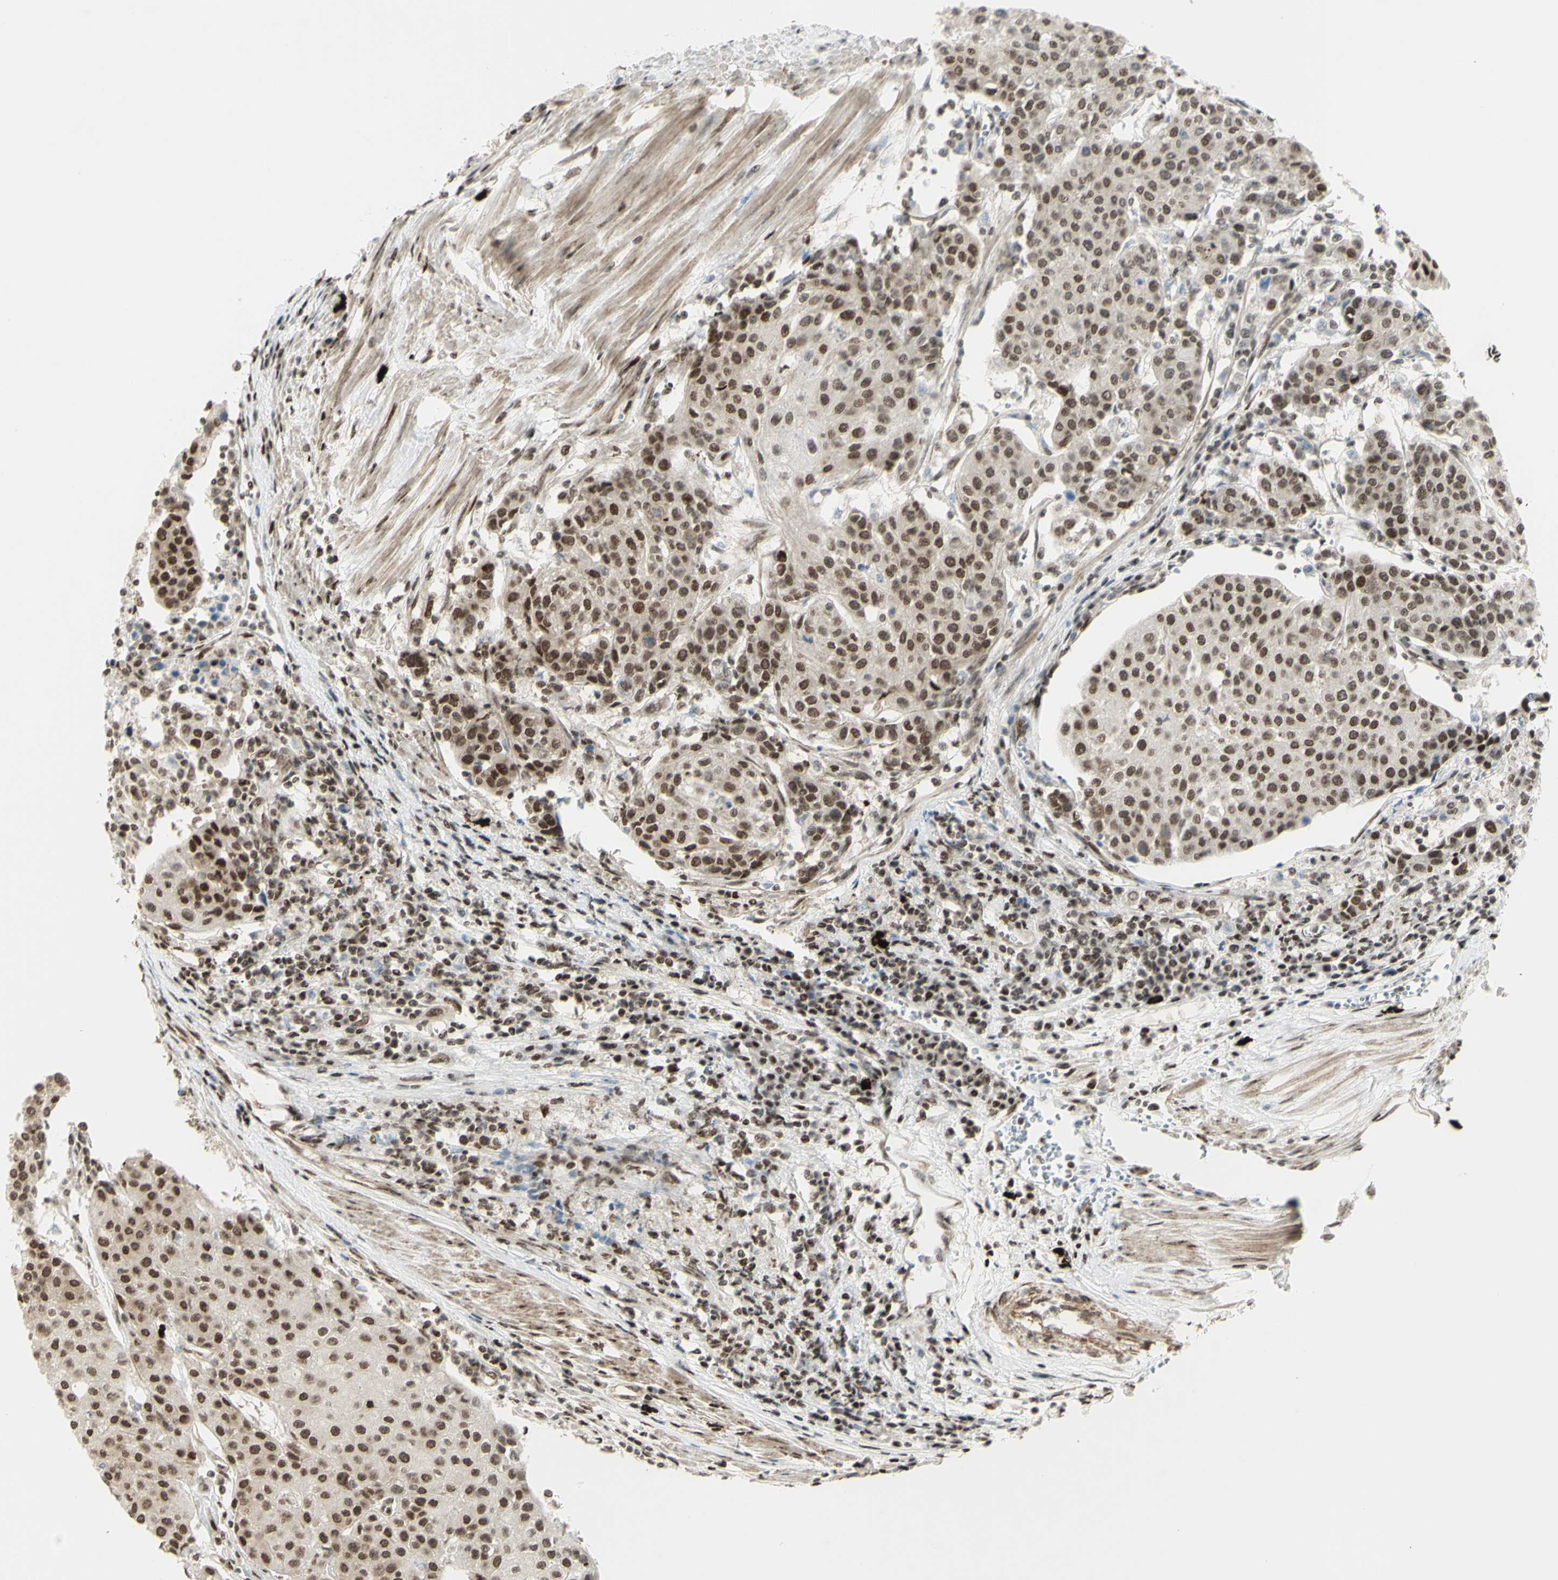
{"staining": {"intensity": "moderate", "quantity": ">75%", "location": "nuclear"}, "tissue": "urothelial cancer", "cell_type": "Tumor cells", "image_type": "cancer", "snomed": [{"axis": "morphology", "description": "Urothelial carcinoma, High grade"}, {"axis": "topography", "description": "Urinary bladder"}], "caption": "This micrograph reveals high-grade urothelial carcinoma stained with immunohistochemistry (IHC) to label a protein in brown. The nuclear of tumor cells show moderate positivity for the protein. Nuclei are counter-stained blue.", "gene": "ZMYM6", "patient": {"sex": "female", "age": 85}}